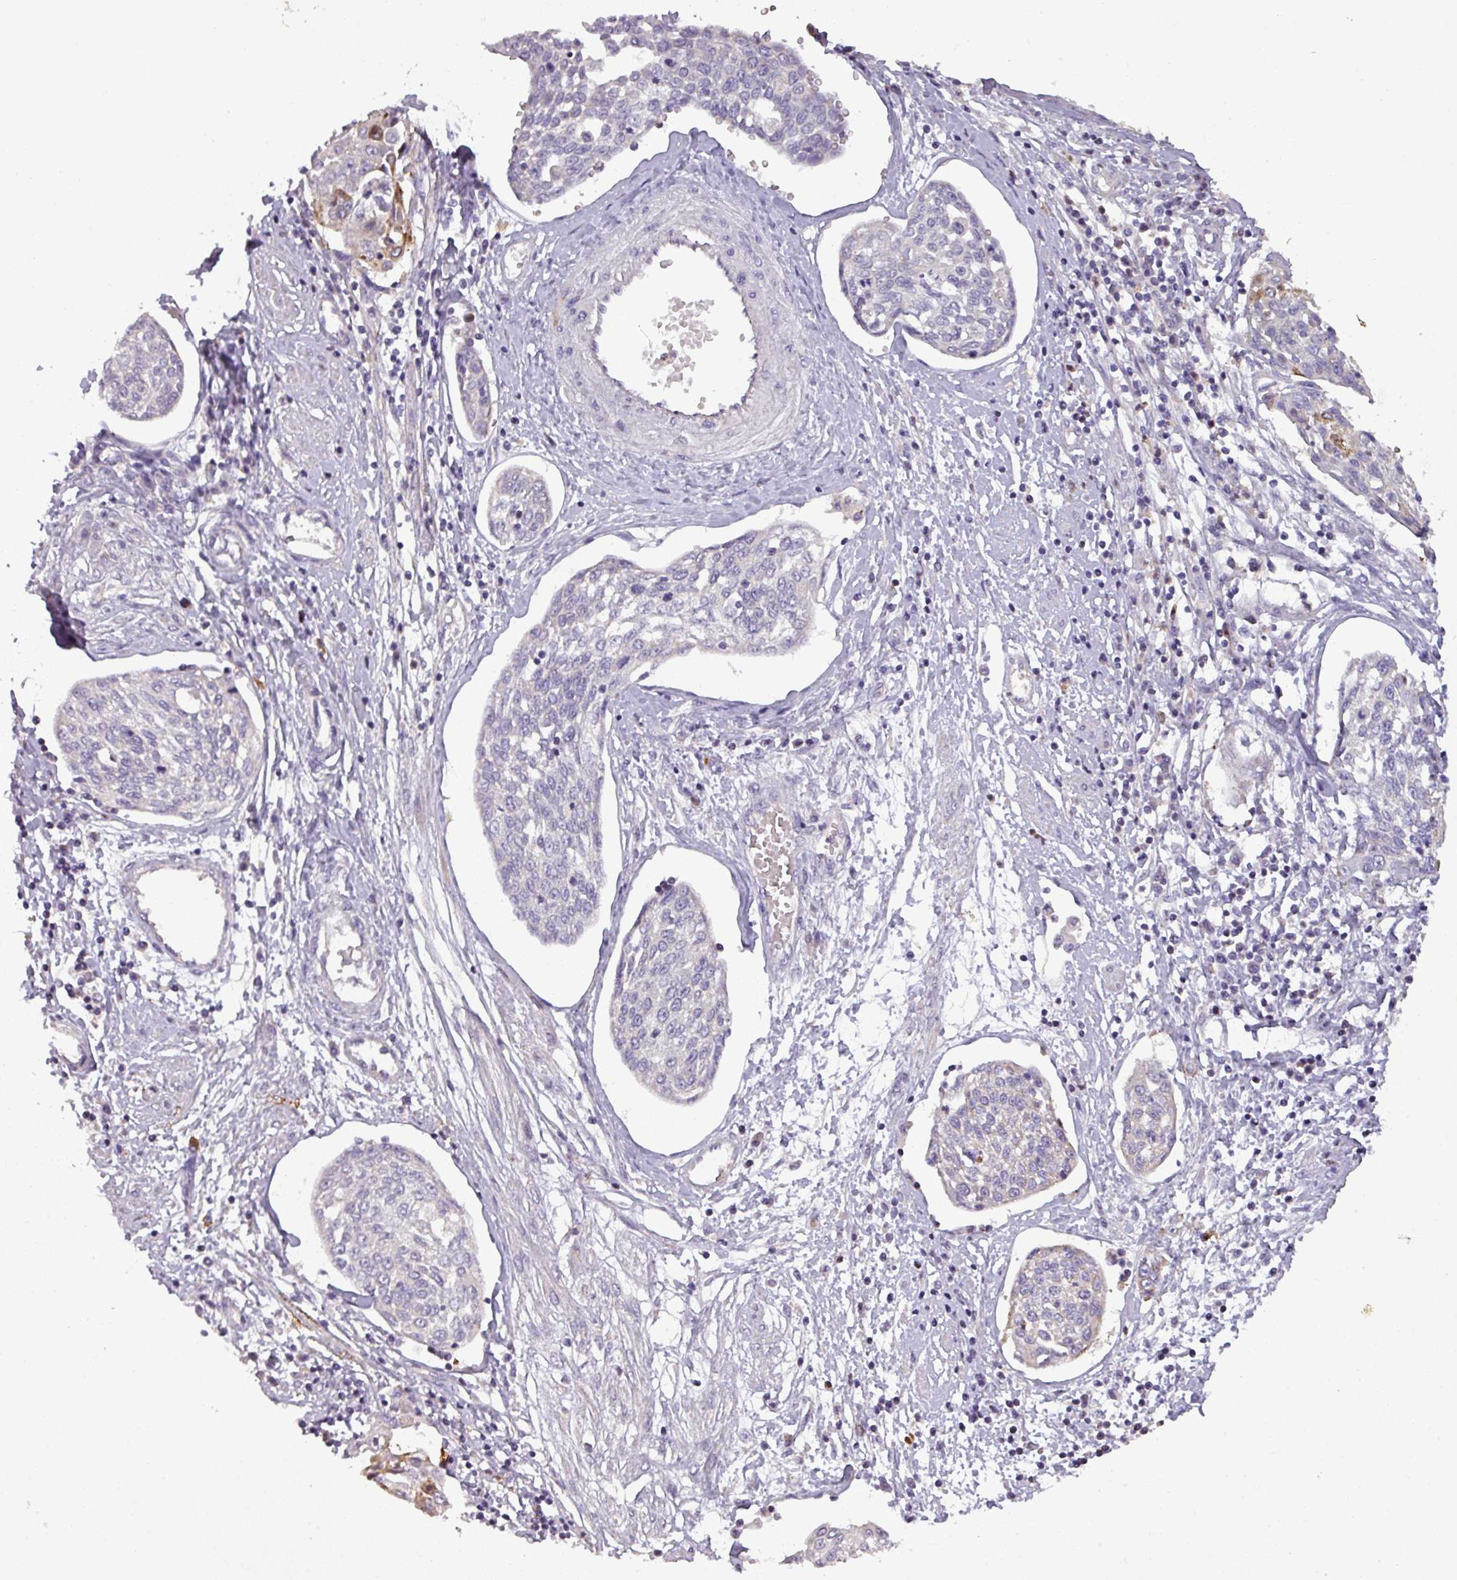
{"staining": {"intensity": "negative", "quantity": "none", "location": "none"}, "tissue": "cervical cancer", "cell_type": "Tumor cells", "image_type": "cancer", "snomed": [{"axis": "morphology", "description": "Squamous cell carcinoma, NOS"}, {"axis": "topography", "description": "Cervix"}], "caption": "High power microscopy image of an immunohistochemistry (IHC) micrograph of cervical squamous cell carcinoma, revealing no significant expression in tumor cells.", "gene": "PNMA6A", "patient": {"sex": "female", "age": 34}}